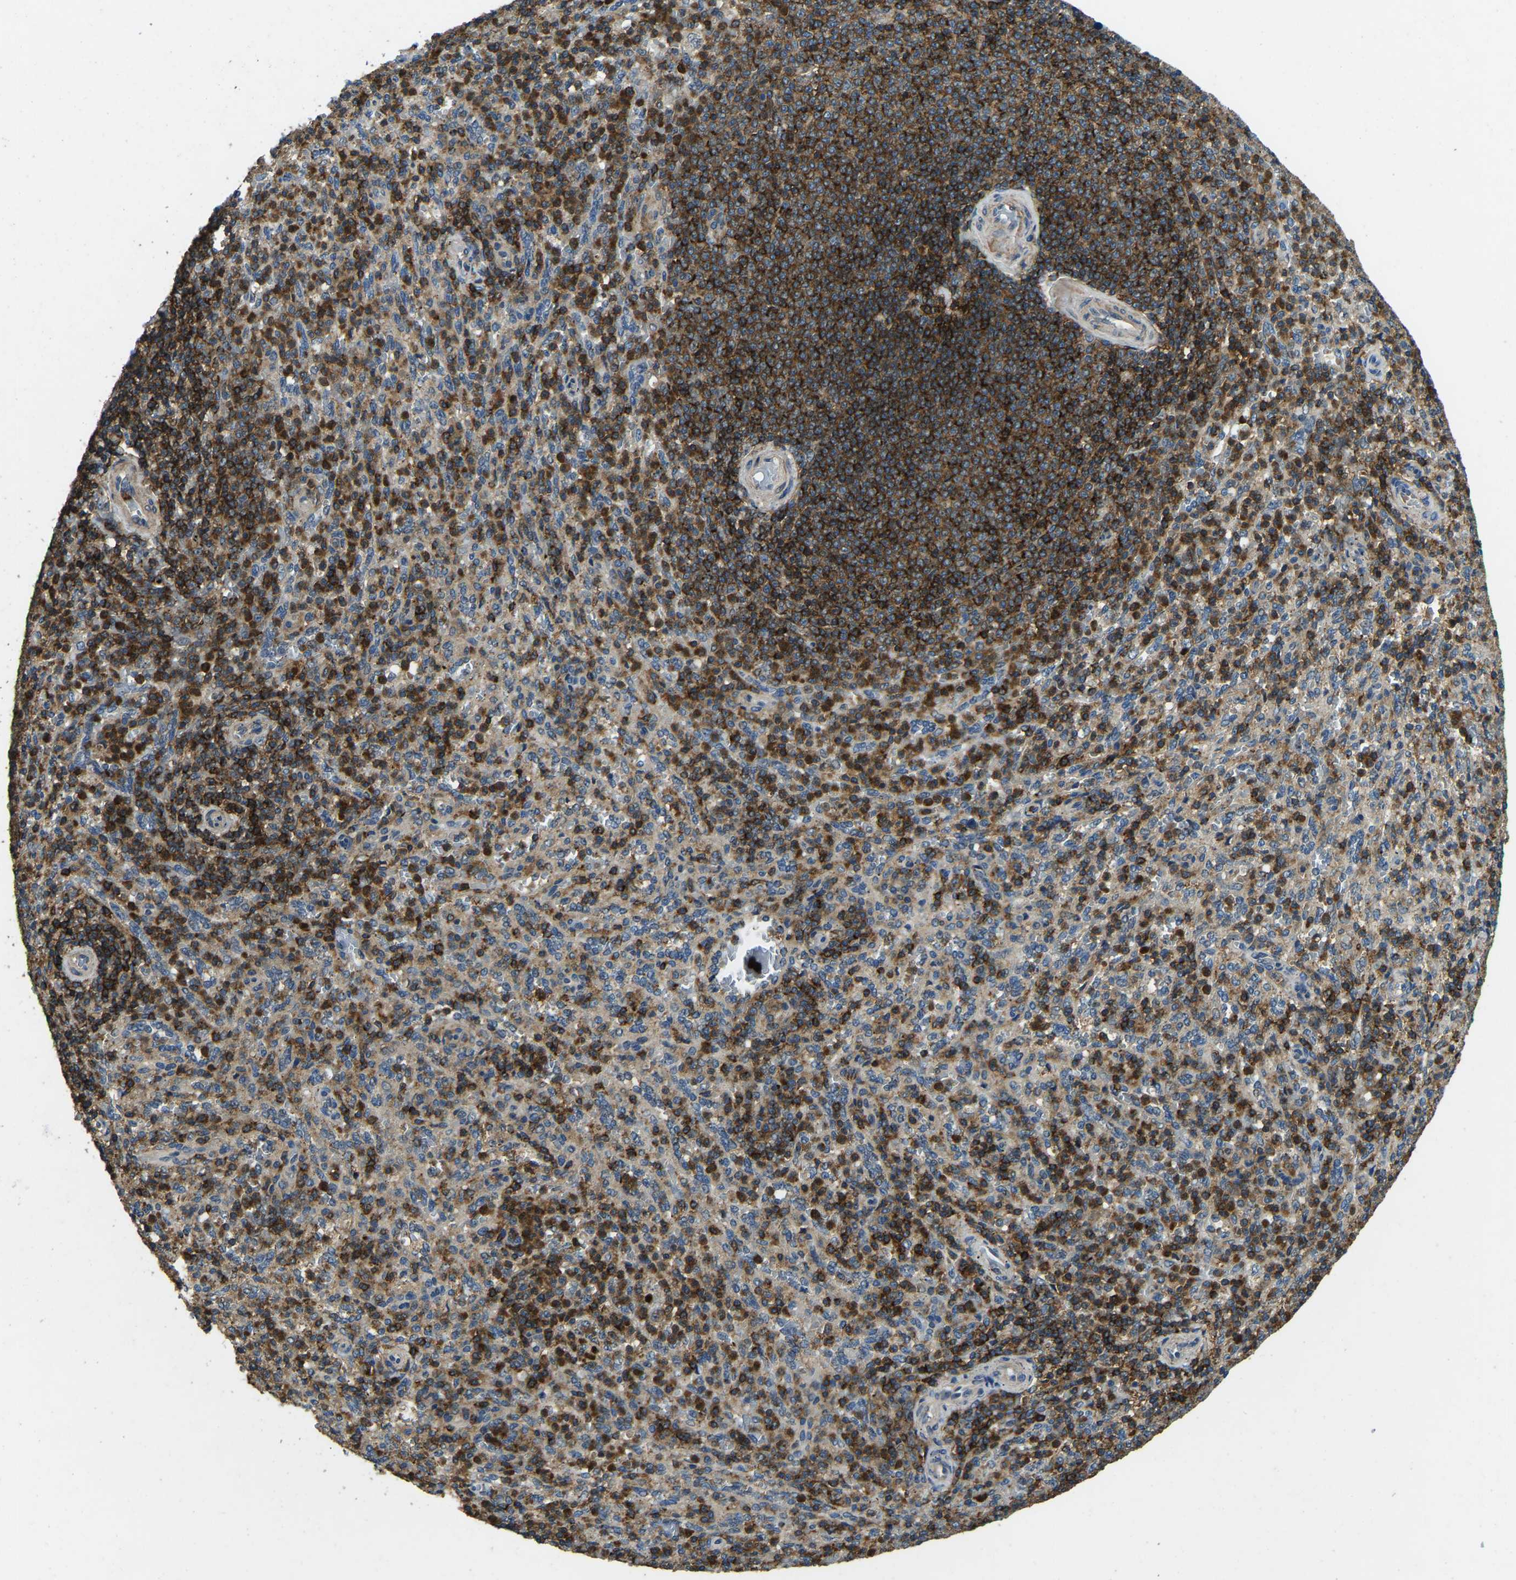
{"staining": {"intensity": "strong", "quantity": "25%-75%", "location": "cytoplasmic/membranous"}, "tissue": "spleen", "cell_type": "Cells in red pulp", "image_type": "normal", "snomed": [{"axis": "morphology", "description": "Normal tissue, NOS"}, {"axis": "topography", "description": "Spleen"}], "caption": "Protein staining of normal spleen displays strong cytoplasmic/membranous staining in about 25%-75% of cells in red pulp.", "gene": "ATP8B1", "patient": {"sex": "male", "age": 36}}